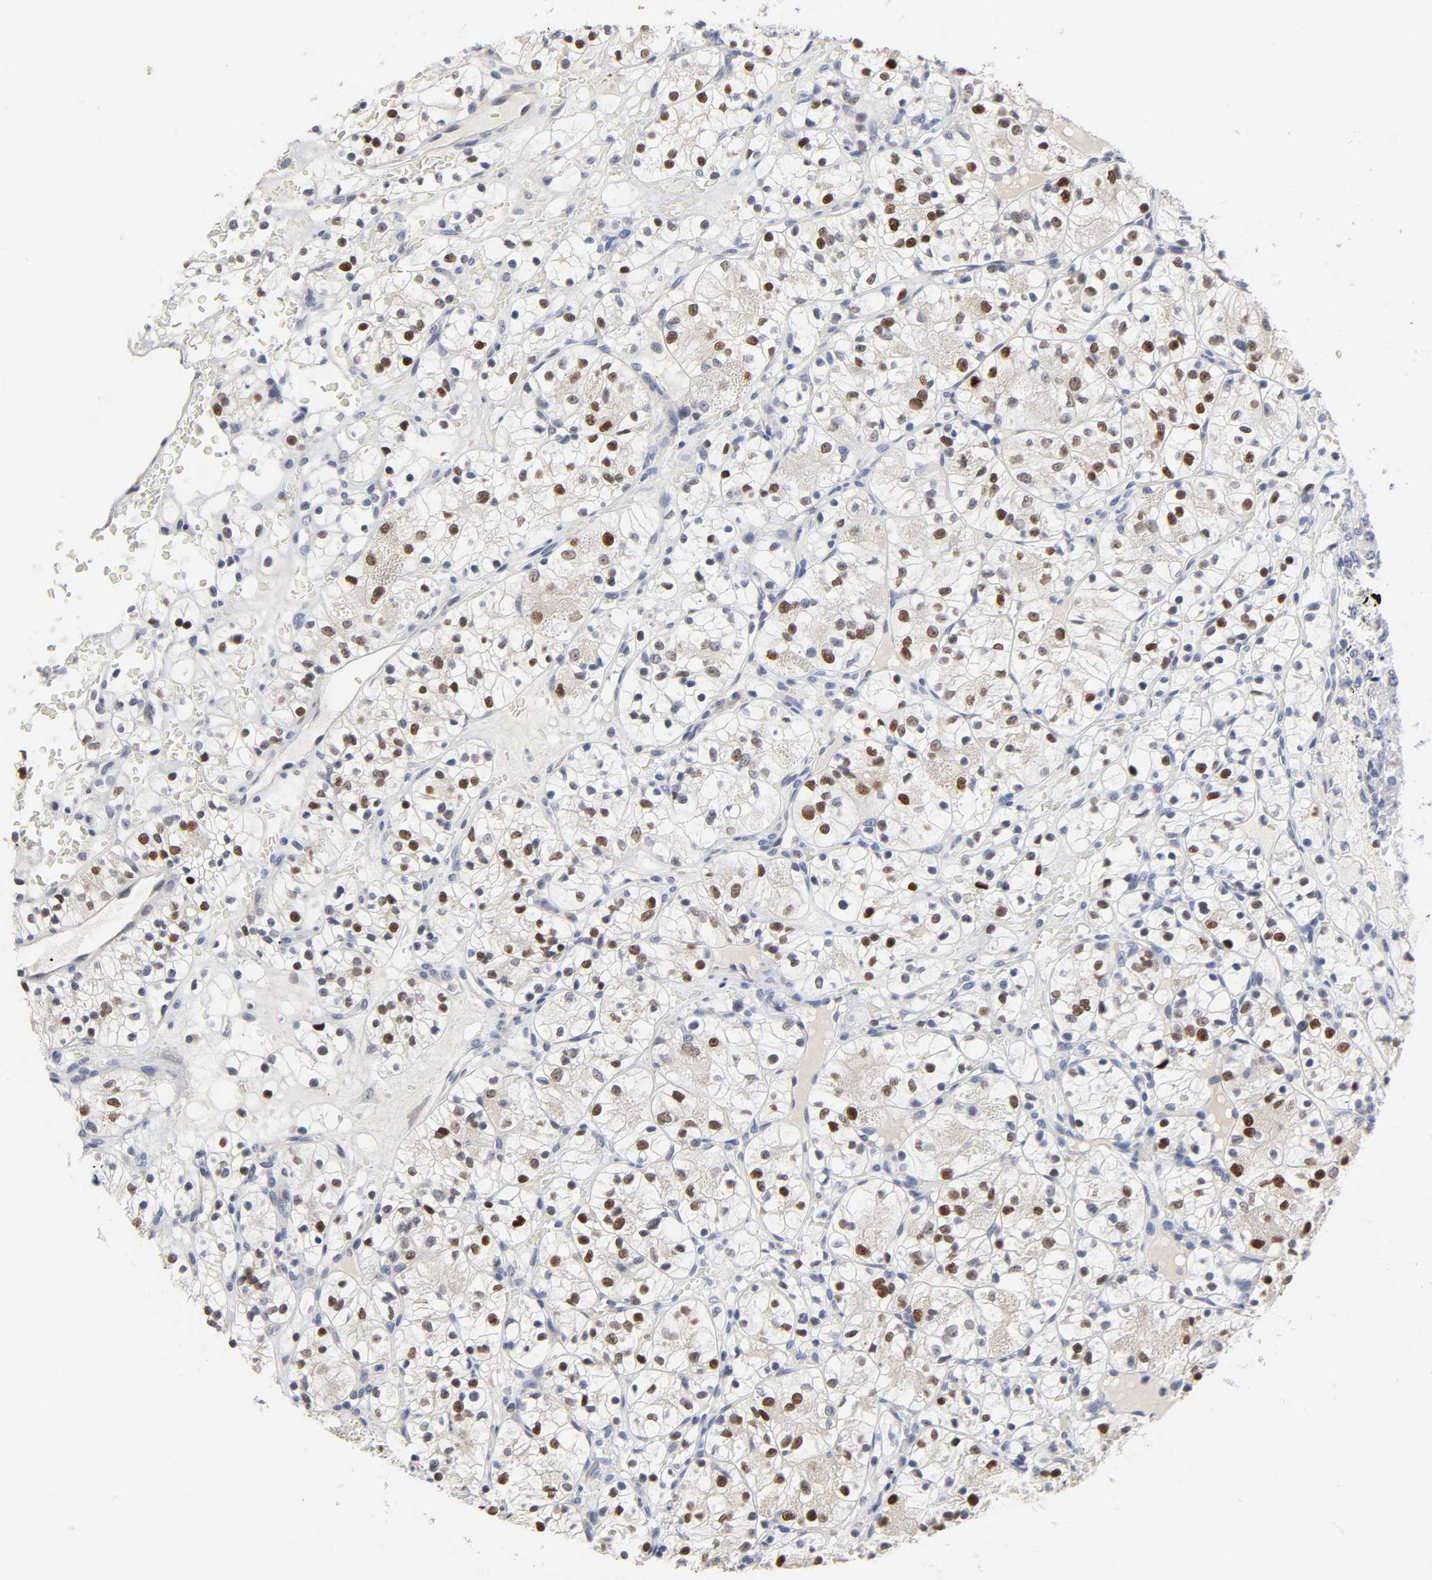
{"staining": {"intensity": "strong", "quantity": "25%-75%", "location": "nuclear"}, "tissue": "renal cancer", "cell_type": "Tumor cells", "image_type": "cancer", "snomed": [{"axis": "morphology", "description": "Adenocarcinoma, NOS"}, {"axis": "topography", "description": "Kidney"}], "caption": "An IHC photomicrograph of tumor tissue is shown. Protein staining in brown highlights strong nuclear positivity in renal cancer within tumor cells.", "gene": "HNF4A", "patient": {"sex": "female", "age": 60}}